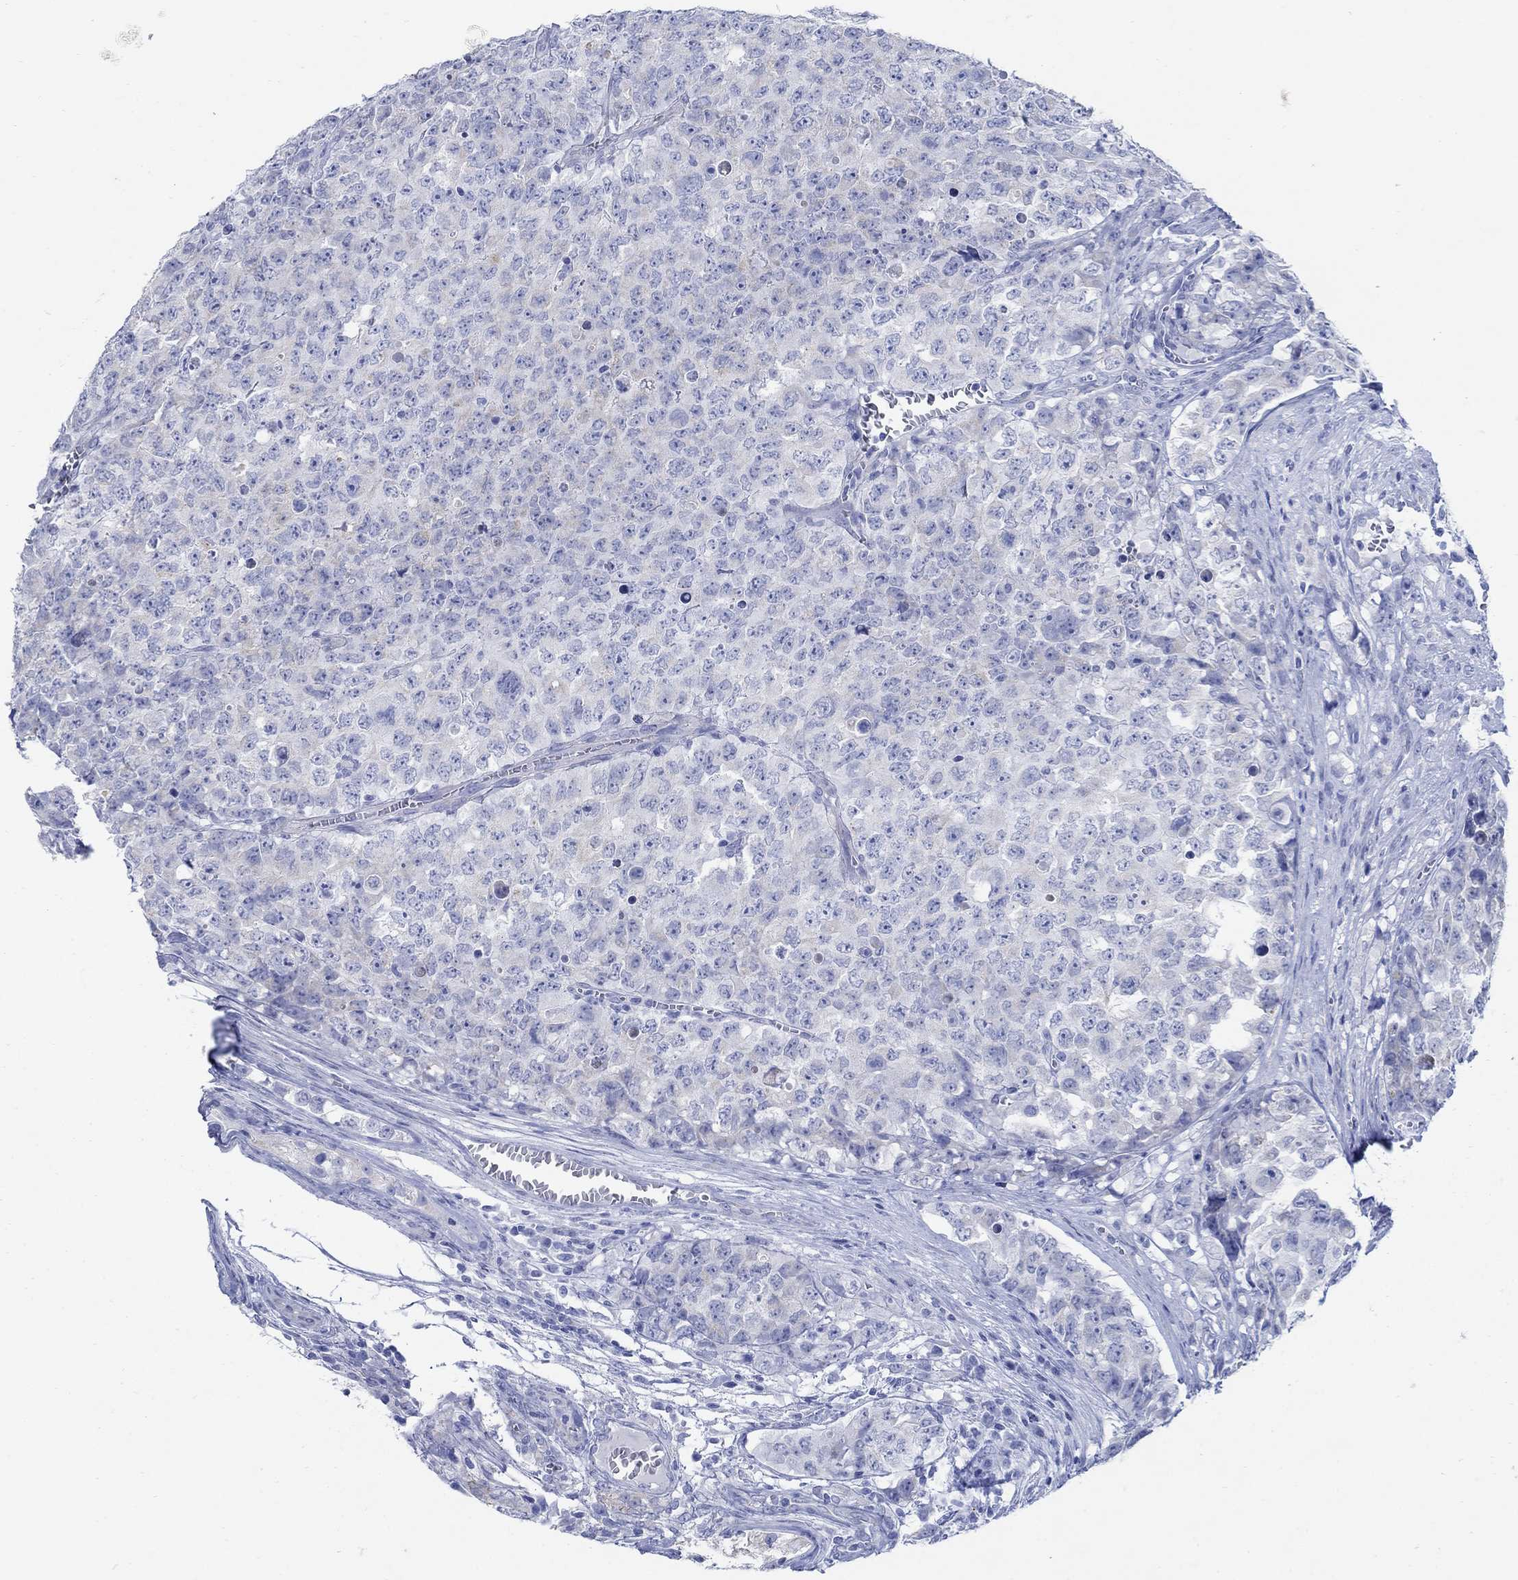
{"staining": {"intensity": "negative", "quantity": "none", "location": "none"}, "tissue": "testis cancer", "cell_type": "Tumor cells", "image_type": "cancer", "snomed": [{"axis": "morphology", "description": "Carcinoma, Embryonal, NOS"}, {"axis": "topography", "description": "Testis"}], "caption": "Immunohistochemistry (IHC) micrograph of neoplastic tissue: embryonal carcinoma (testis) stained with DAB demonstrates no significant protein expression in tumor cells. (DAB IHC with hematoxylin counter stain).", "gene": "ZDHHC14", "patient": {"sex": "male", "age": 23}}